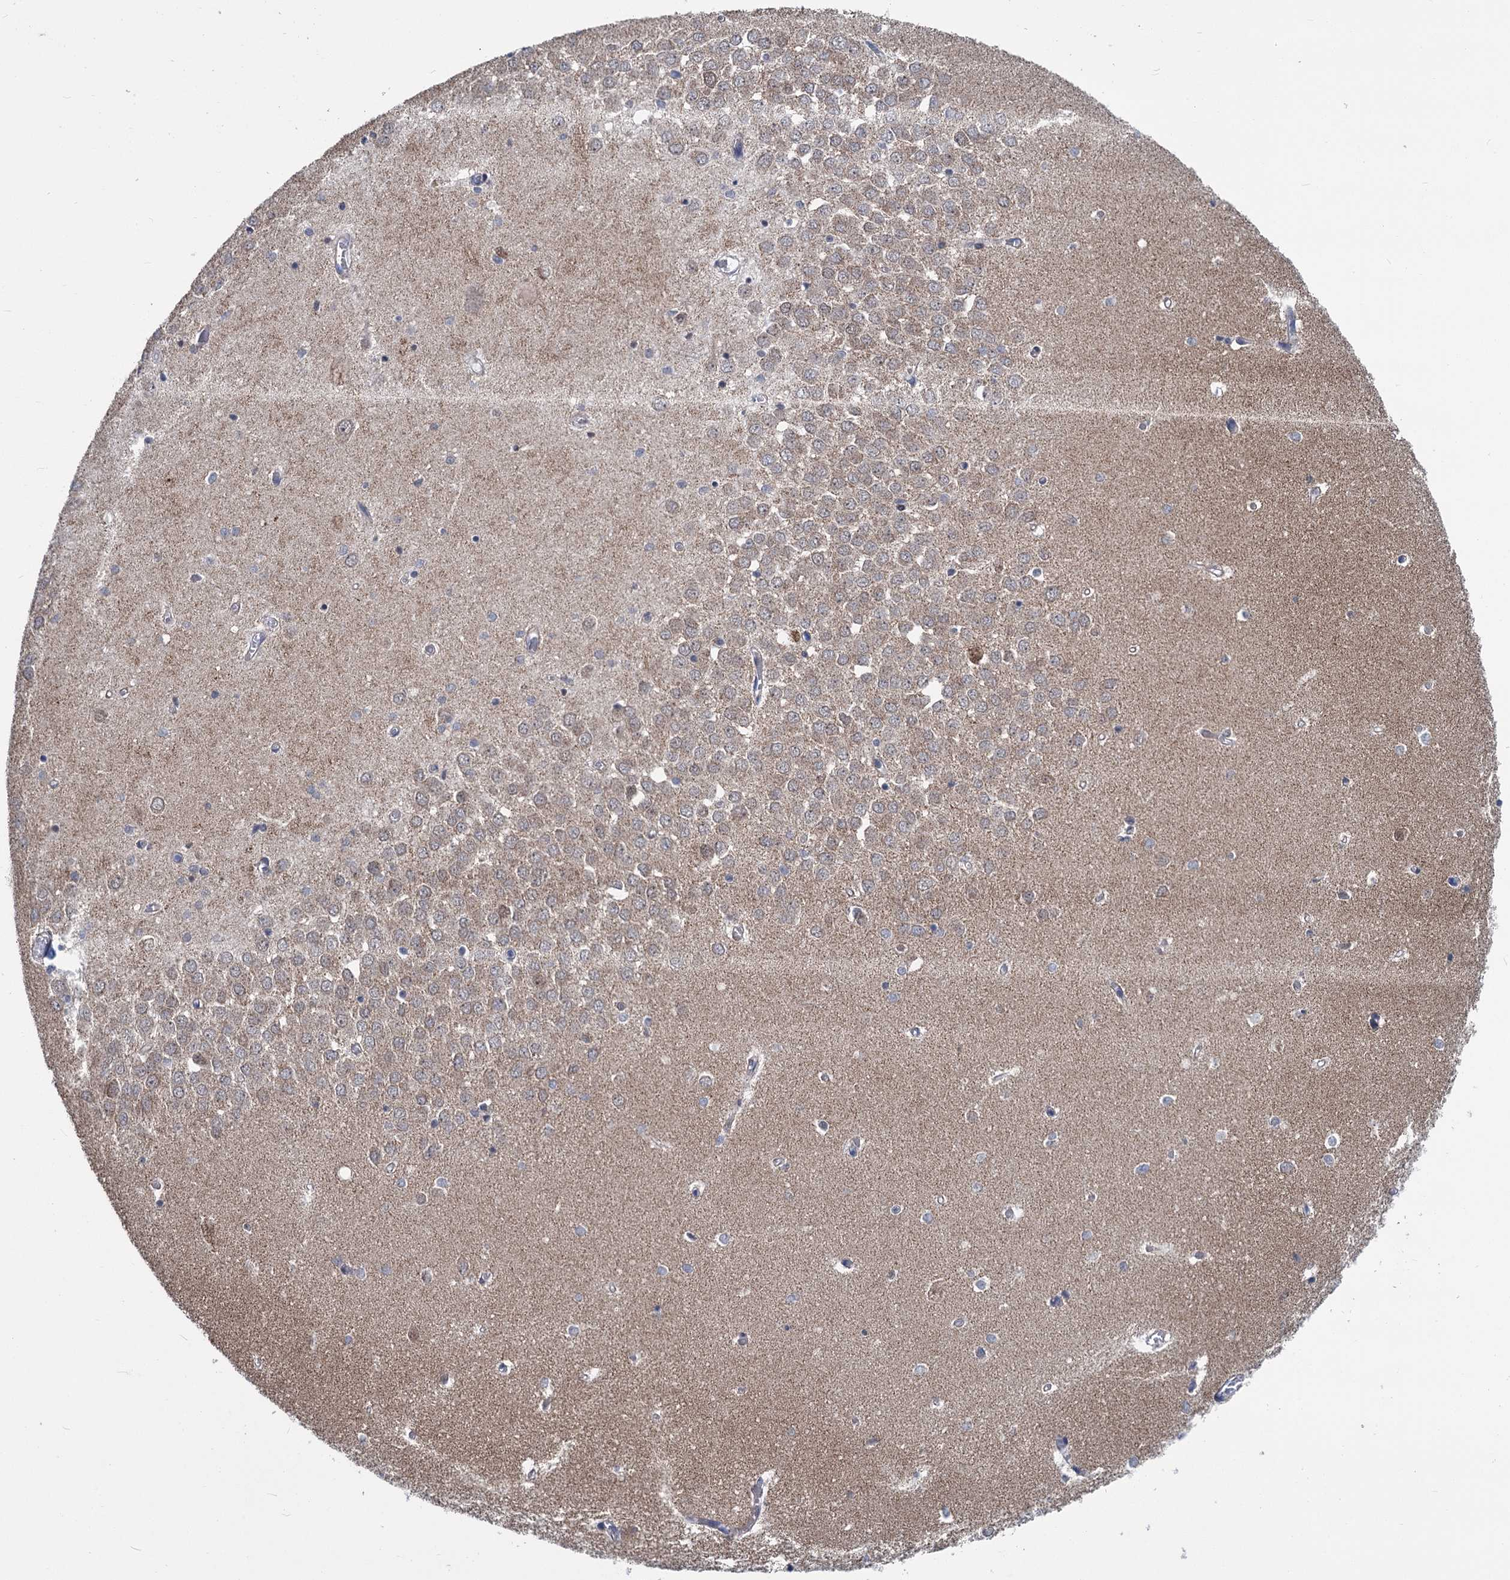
{"staining": {"intensity": "moderate", "quantity": "<25%", "location": "cytoplasmic/membranous"}, "tissue": "hippocampus", "cell_type": "Glial cells", "image_type": "normal", "snomed": [{"axis": "morphology", "description": "Normal tissue, NOS"}, {"axis": "topography", "description": "Hippocampus"}], "caption": "There is low levels of moderate cytoplasmic/membranous expression in glial cells of normal hippocampus, as demonstrated by immunohistochemical staining (brown color).", "gene": "MORN3", "patient": {"sex": "male", "age": 70}}